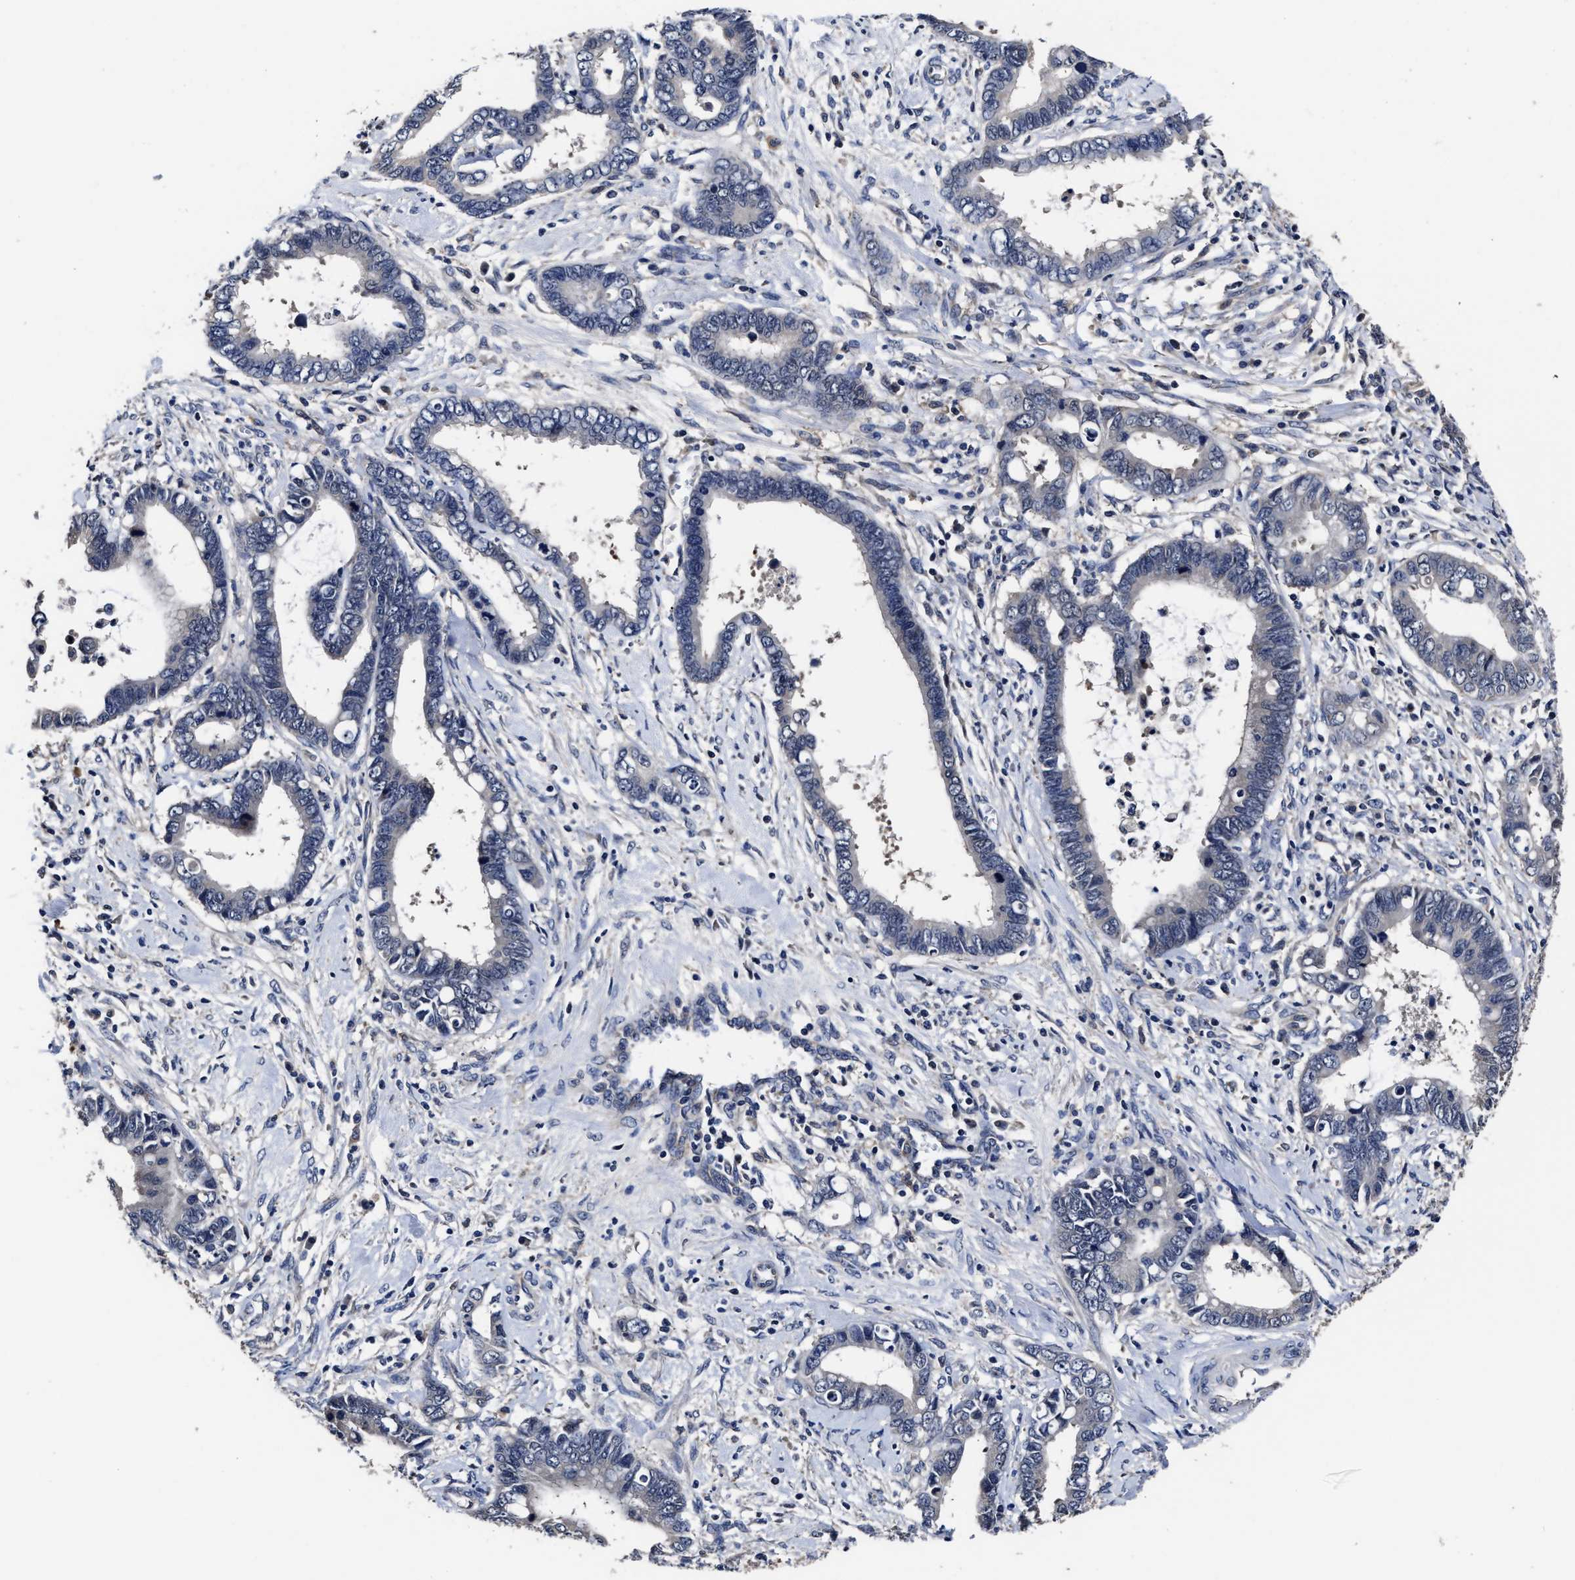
{"staining": {"intensity": "negative", "quantity": "none", "location": "none"}, "tissue": "cervical cancer", "cell_type": "Tumor cells", "image_type": "cancer", "snomed": [{"axis": "morphology", "description": "Adenocarcinoma, NOS"}, {"axis": "topography", "description": "Cervix"}], "caption": "Immunohistochemistry (IHC) of cervical cancer (adenocarcinoma) shows no expression in tumor cells. (Stains: DAB (3,3'-diaminobenzidine) IHC with hematoxylin counter stain, Microscopy: brightfield microscopy at high magnification).", "gene": "SOCS5", "patient": {"sex": "female", "age": 44}}